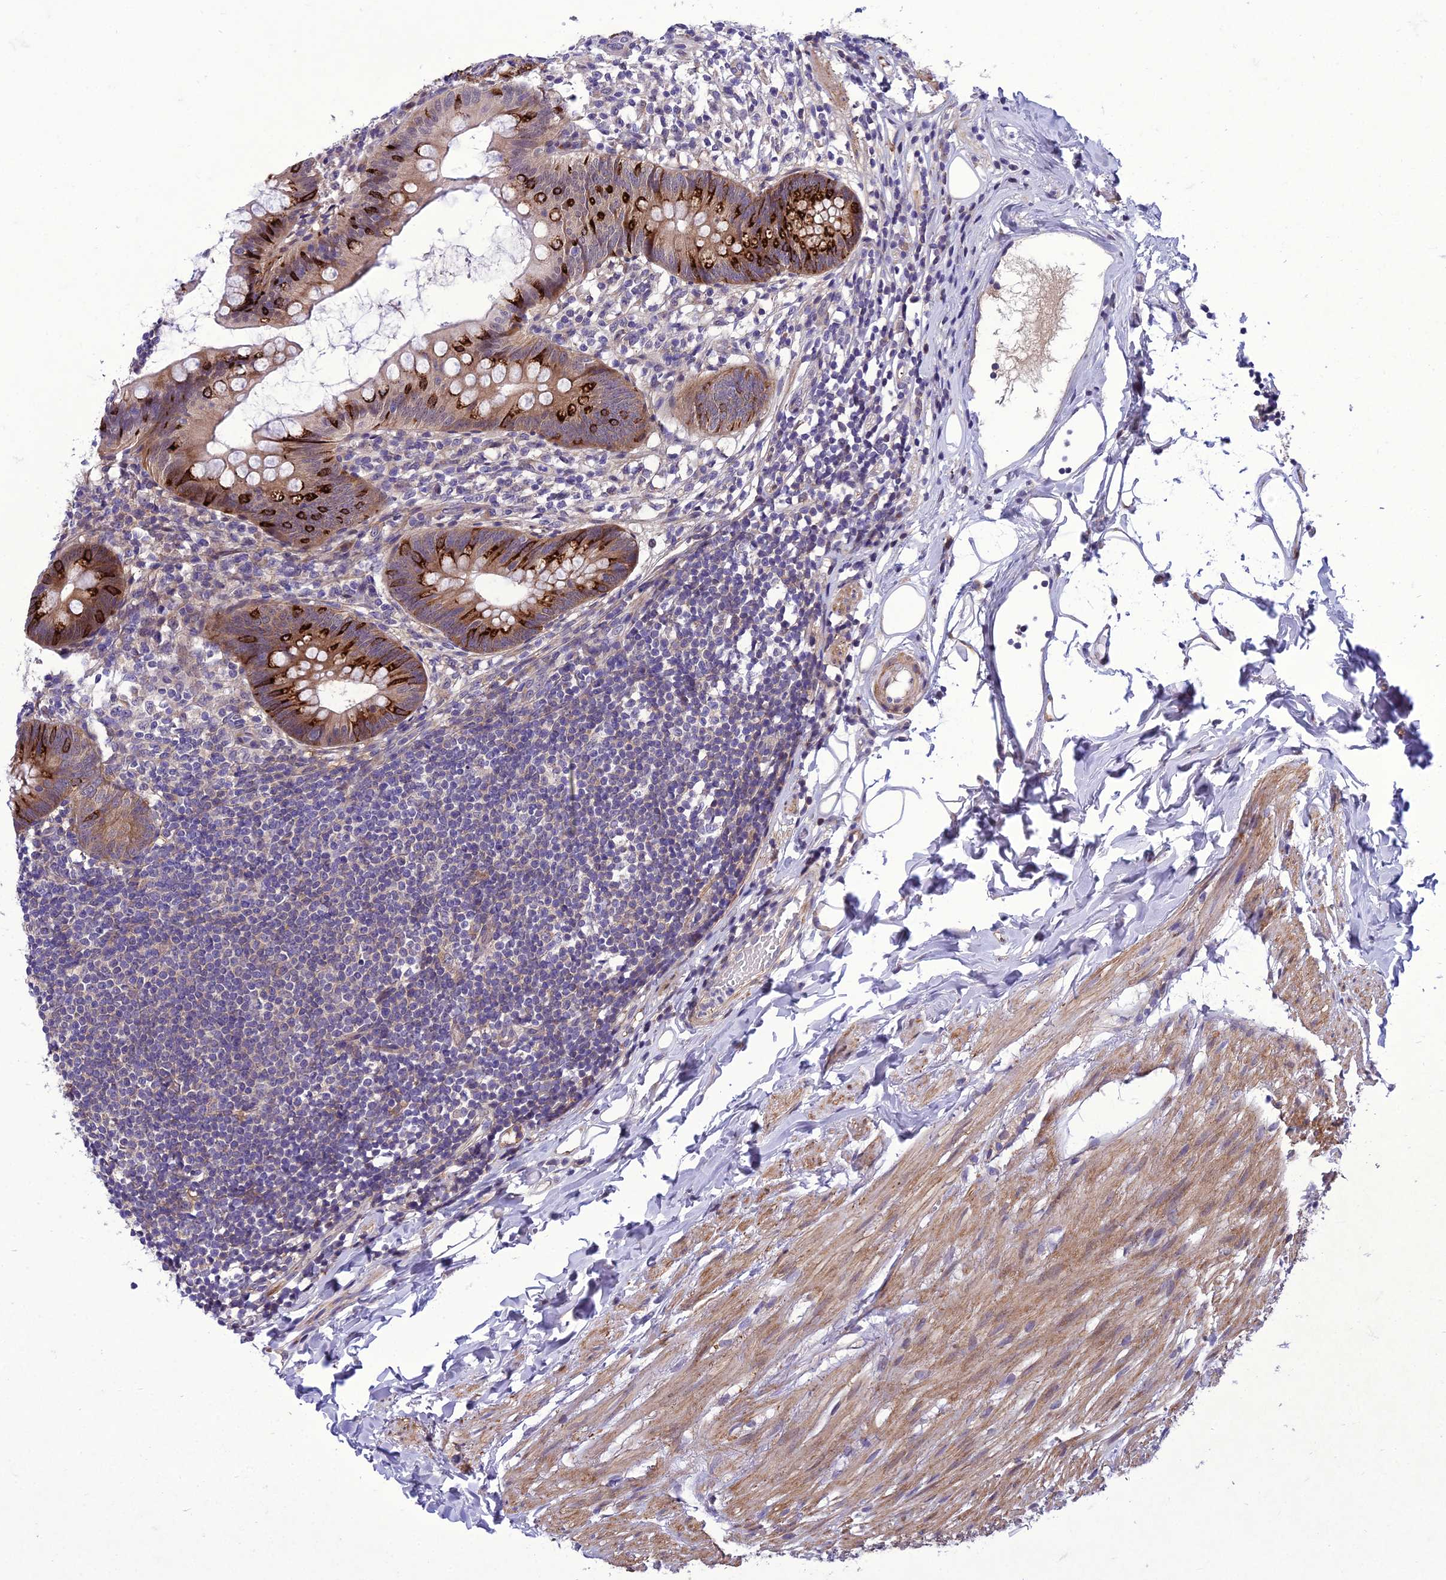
{"staining": {"intensity": "strong", "quantity": "25%-75%", "location": "cytoplasmic/membranous"}, "tissue": "appendix", "cell_type": "Glandular cells", "image_type": "normal", "snomed": [{"axis": "morphology", "description": "Normal tissue, NOS"}, {"axis": "topography", "description": "Appendix"}], "caption": "A brown stain labels strong cytoplasmic/membranous expression of a protein in glandular cells of unremarkable human appendix. (Stains: DAB in brown, nuclei in blue, Microscopy: brightfield microscopy at high magnification).", "gene": "GAB4", "patient": {"sex": "female", "age": 62}}